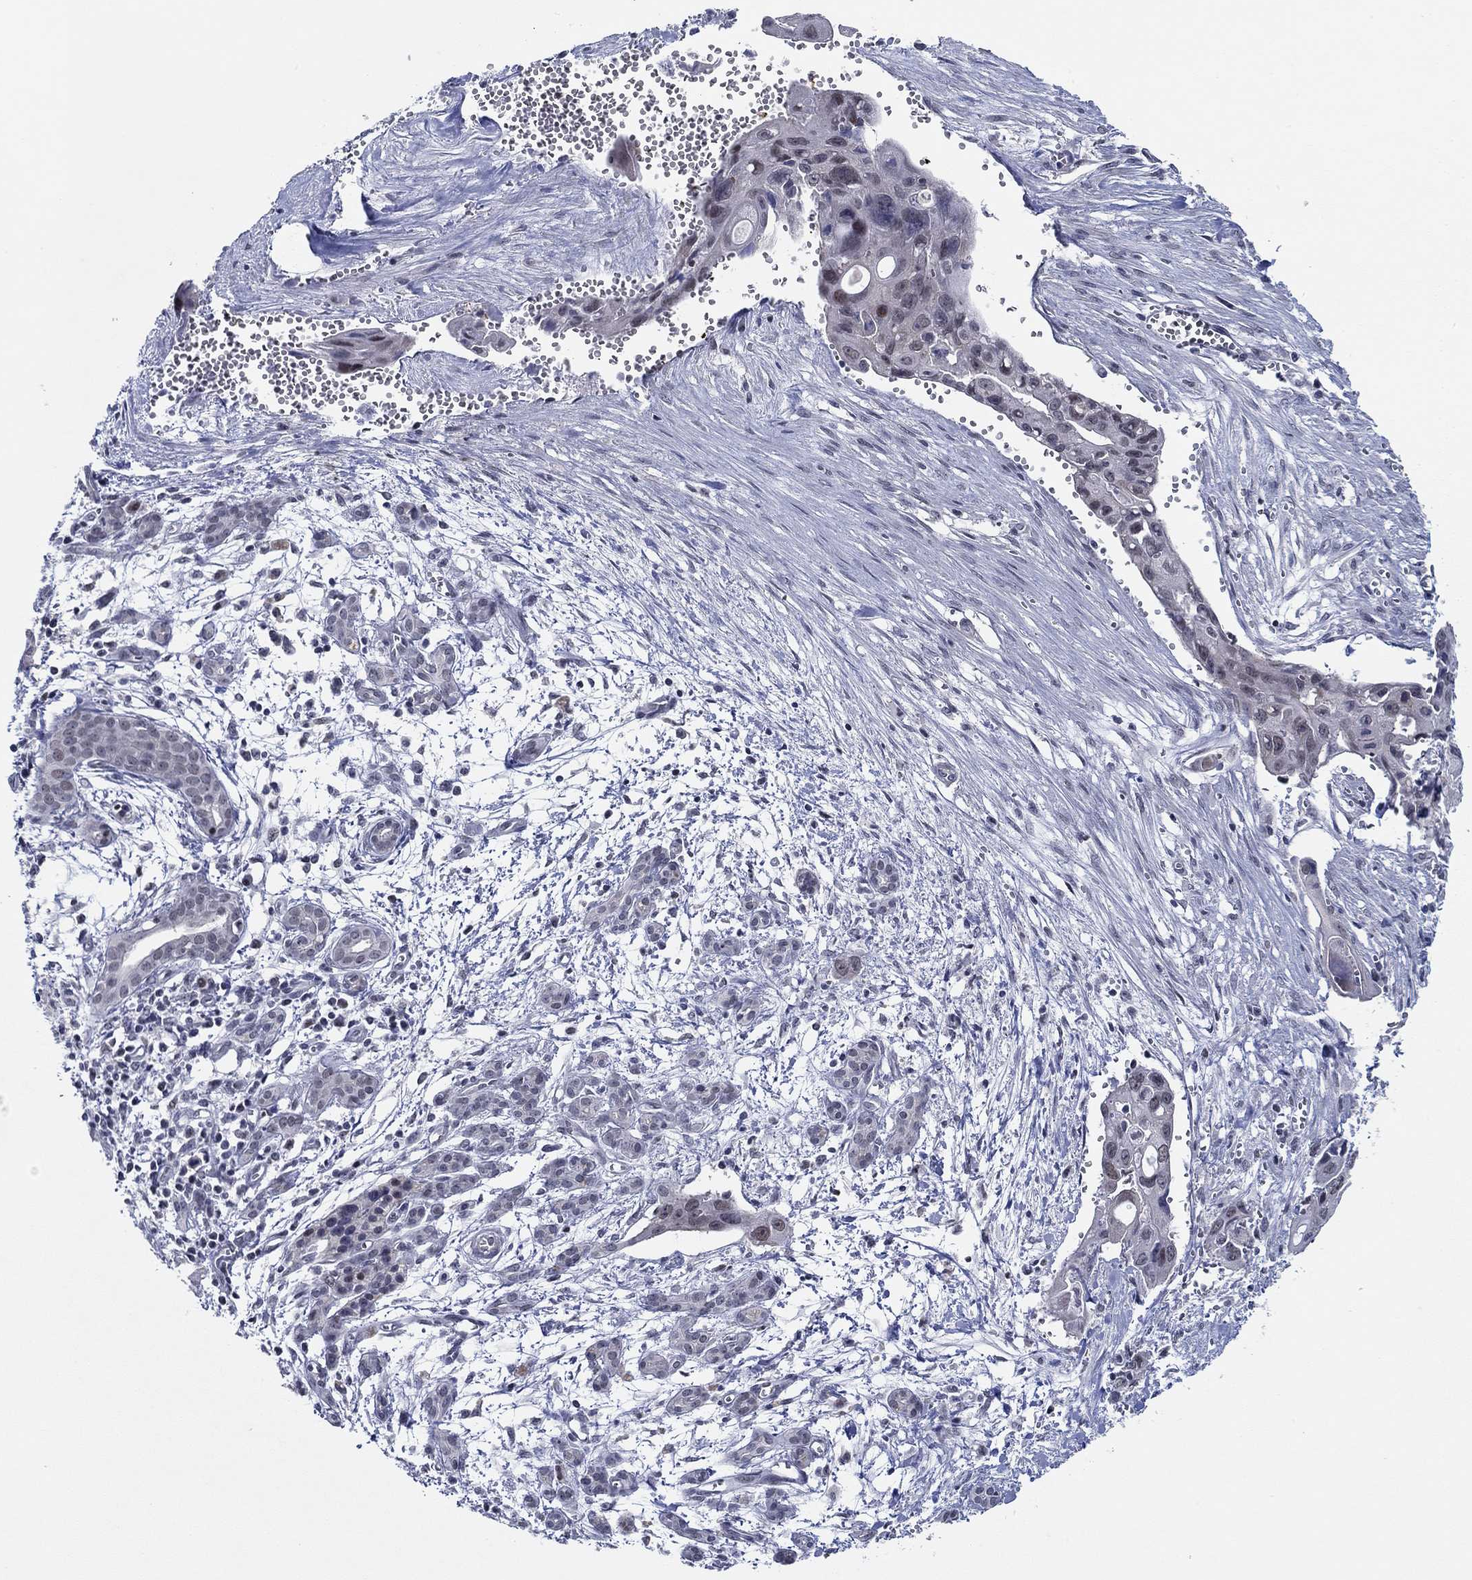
{"staining": {"intensity": "moderate", "quantity": "<25%", "location": "nuclear"}, "tissue": "pancreatic cancer", "cell_type": "Tumor cells", "image_type": "cancer", "snomed": [{"axis": "morphology", "description": "Adenocarcinoma, NOS"}, {"axis": "topography", "description": "Pancreas"}], "caption": "An IHC image of tumor tissue is shown. Protein staining in brown highlights moderate nuclear positivity in pancreatic cancer (adenocarcinoma) within tumor cells.", "gene": "SLC34A1", "patient": {"sex": "male", "age": 60}}